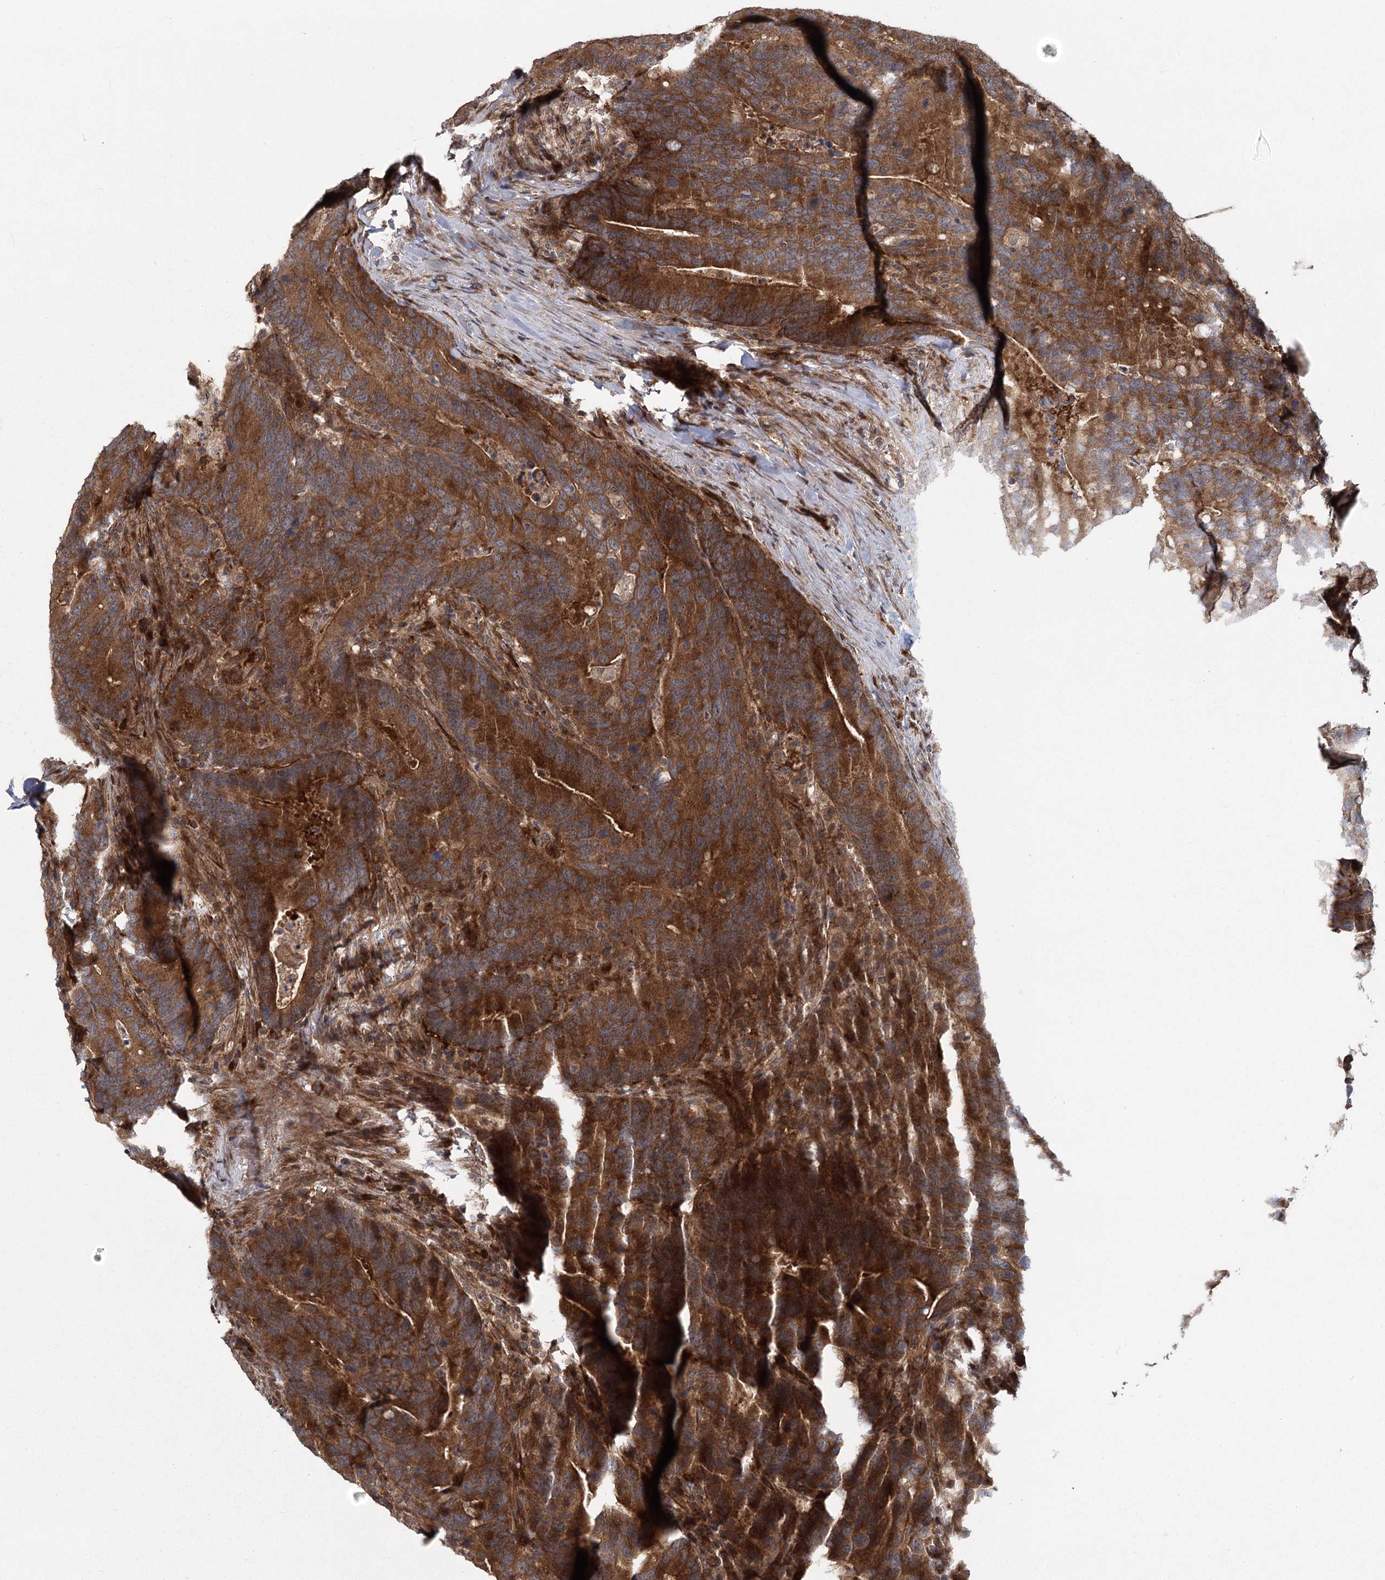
{"staining": {"intensity": "strong", "quantity": ">75%", "location": "cytoplasmic/membranous"}, "tissue": "colorectal cancer", "cell_type": "Tumor cells", "image_type": "cancer", "snomed": [{"axis": "morphology", "description": "Adenocarcinoma, NOS"}, {"axis": "topography", "description": "Colon"}], "caption": "IHC (DAB (3,3'-diaminobenzidine)) staining of human colorectal cancer (adenocarcinoma) shows strong cytoplasmic/membranous protein expression in approximately >75% of tumor cells.", "gene": "RAPGEF6", "patient": {"sex": "female", "age": 66}}